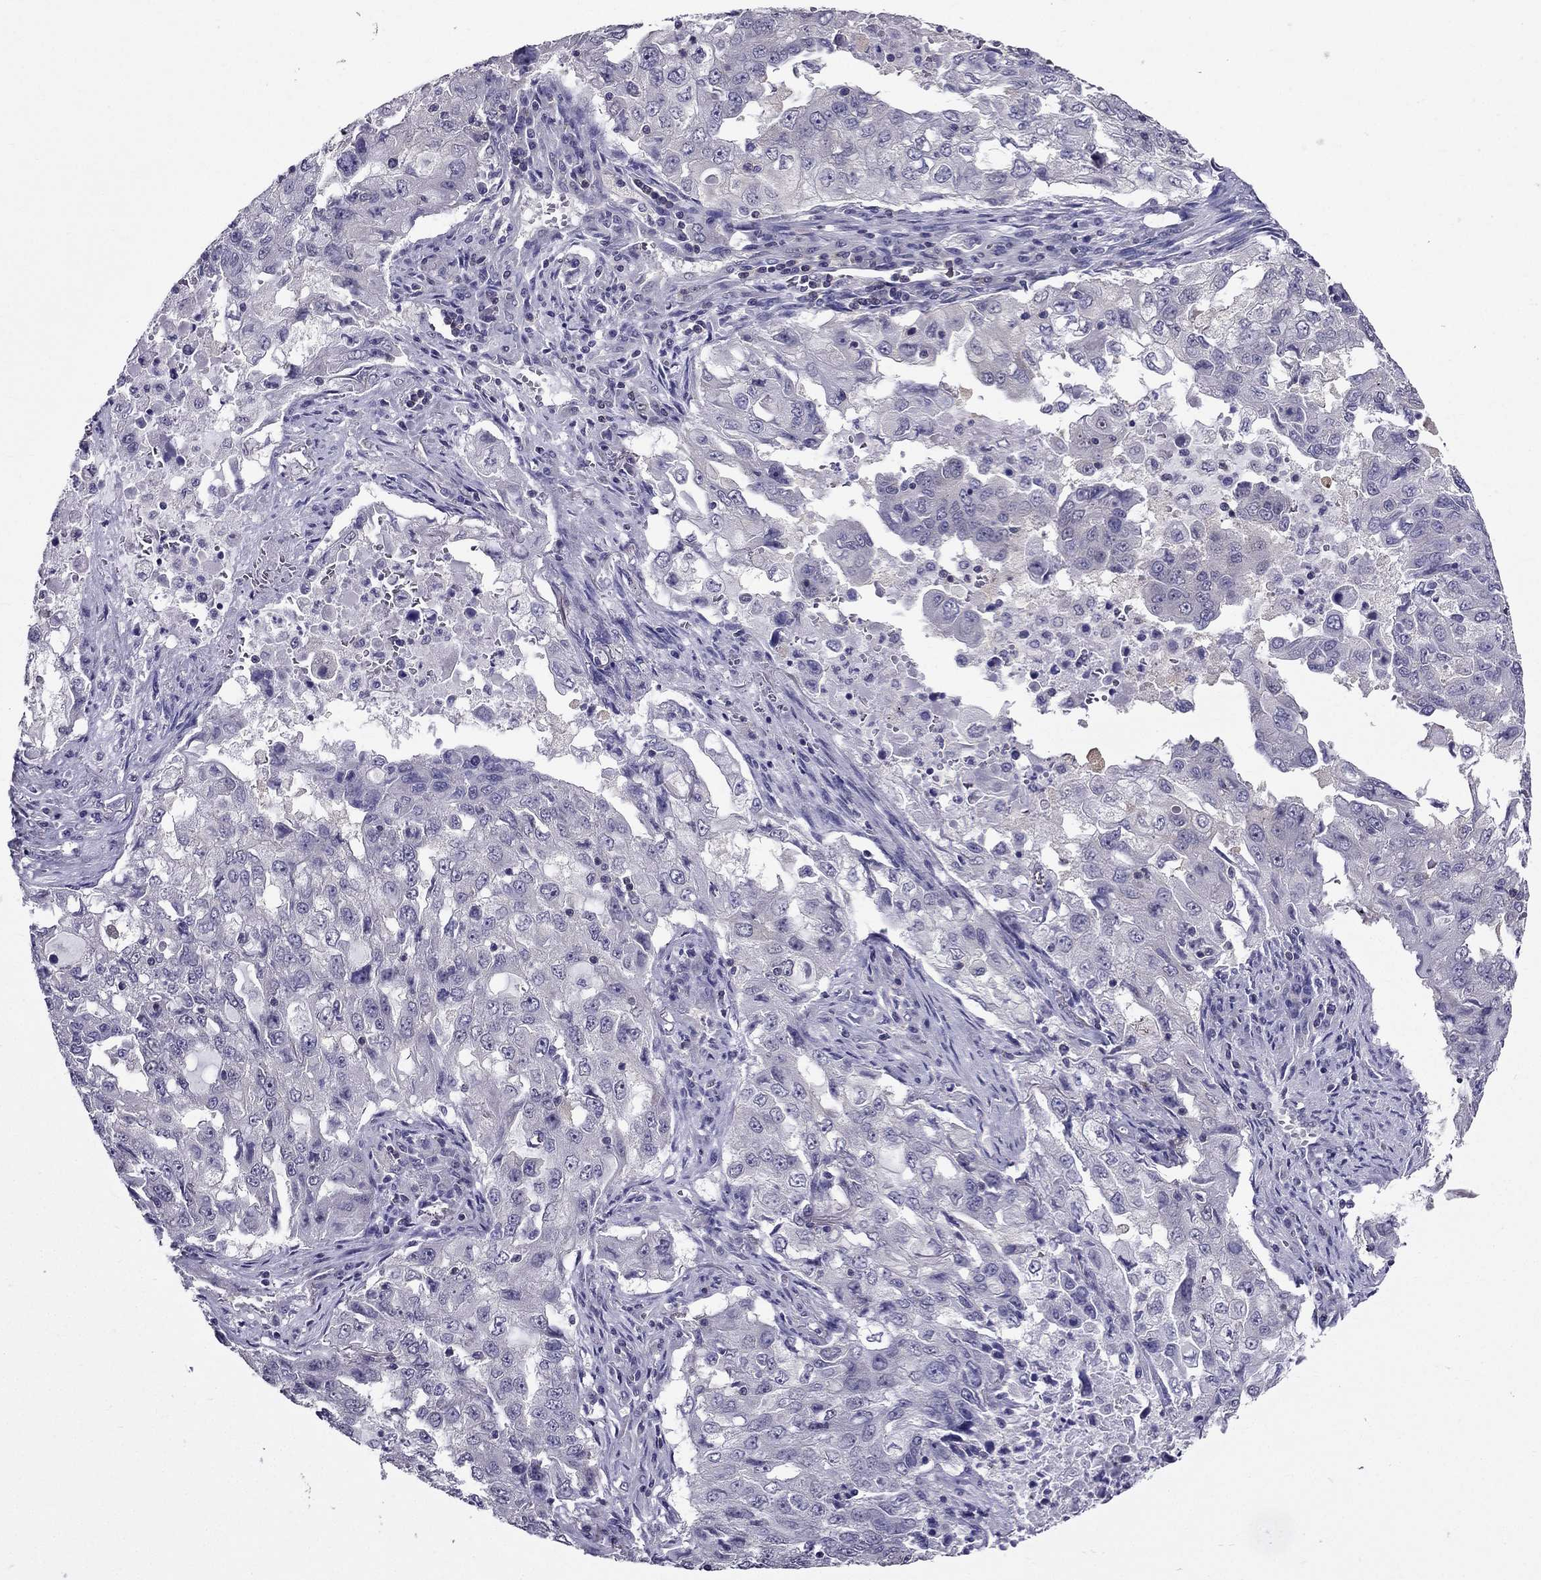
{"staining": {"intensity": "negative", "quantity": "none", "location": "none"}, "tissue": "lung cancer", "cell_type": "Tumor cells", "image_type": "cancer", "snomed": [{"axis": "morphology", "description": "Adenocarcinoma, NOS"}, {"axis": "topography", "description": "Lung"}], "caption": "An immunohistochemistry histopathology image of adenocarcinoma (lung) is shown. There is no staining in tumor cells of adenocarcinoma (lung).", "gene": "AAK1", "patient": {"sex": "female", "age": 61}}